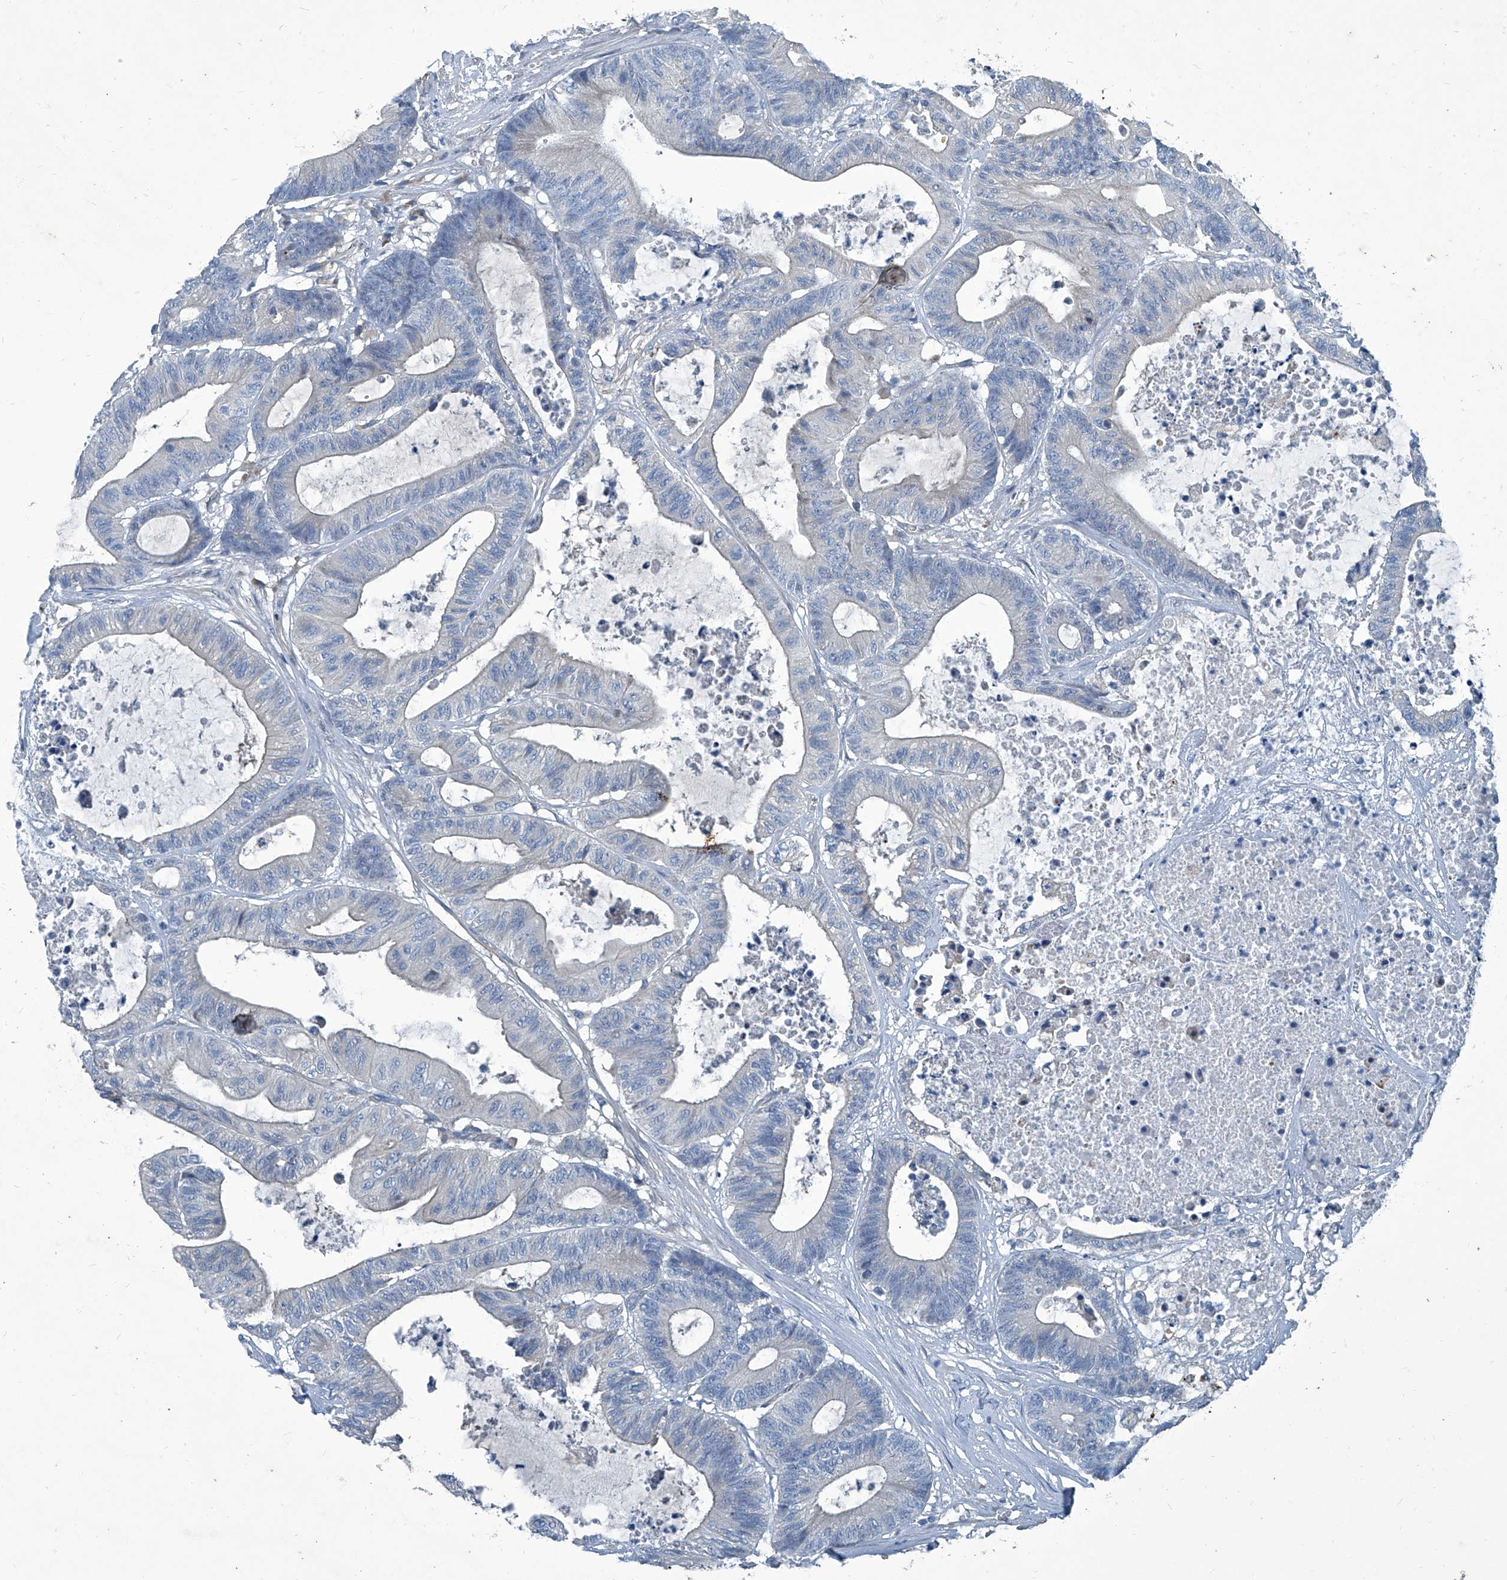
{"staining": {"intensity": "negative", "quantity": "none", "location": "none"}, "tissue": "colorectal cancer", "cell_type": "Tumor cells", "image_type": "cancer", "snomed": [{"axis": "morphology", "description": "Adenocarcinoma, NOS"}, {"axis": "topography", "description": "Colon"}], "caption": "Human colorectal adenocarcinoma stained for a protein using IHC reveals no positivity in tumor cells.", "gene": "SLC26A11", "patient": {"sex": "female", "age": 84}}